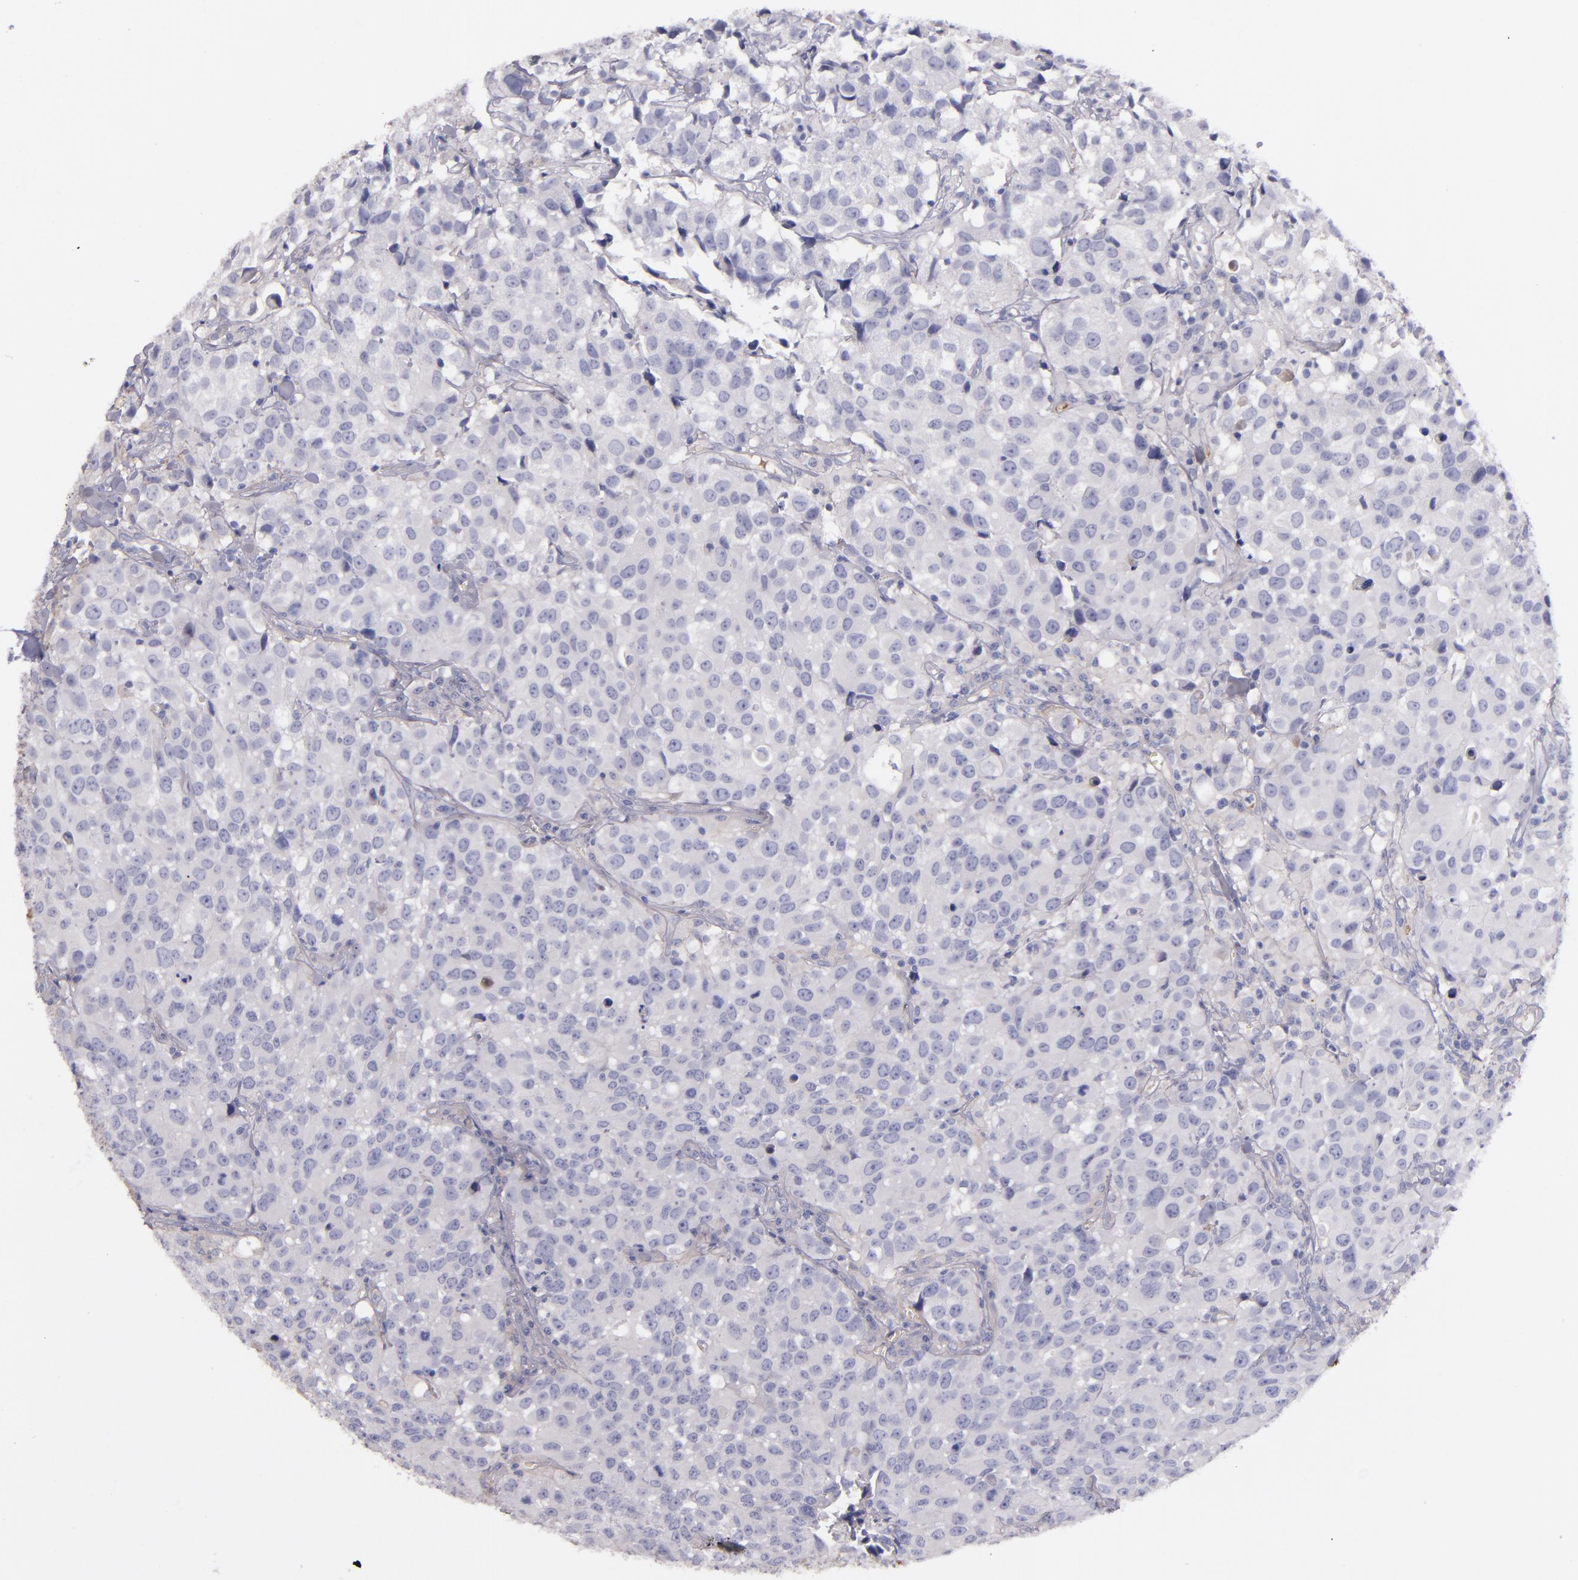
{"staining": {"intensity": "negative", "quantity": "none", "location": "none"}, "tissue": "urothelial cancer", "cell_type": "Tumor cells", "image_type": "cancer", "snomed": [{"axis": "morphology", "description": "Urothelial carcinoma, High grade"}, {"axis": "topography", "description": "Urinary bladder"}], "caption": "Tumor cells are negative for protein expression in human high-grade urothelial carcinoma. (Brightfield microscopy of DAB (3,3'-diaminobenzidine) immunohistochemistry (IHC) at high magnification).", "gene": "KNG1", "patient": {"sex": "female", "age": 75}}